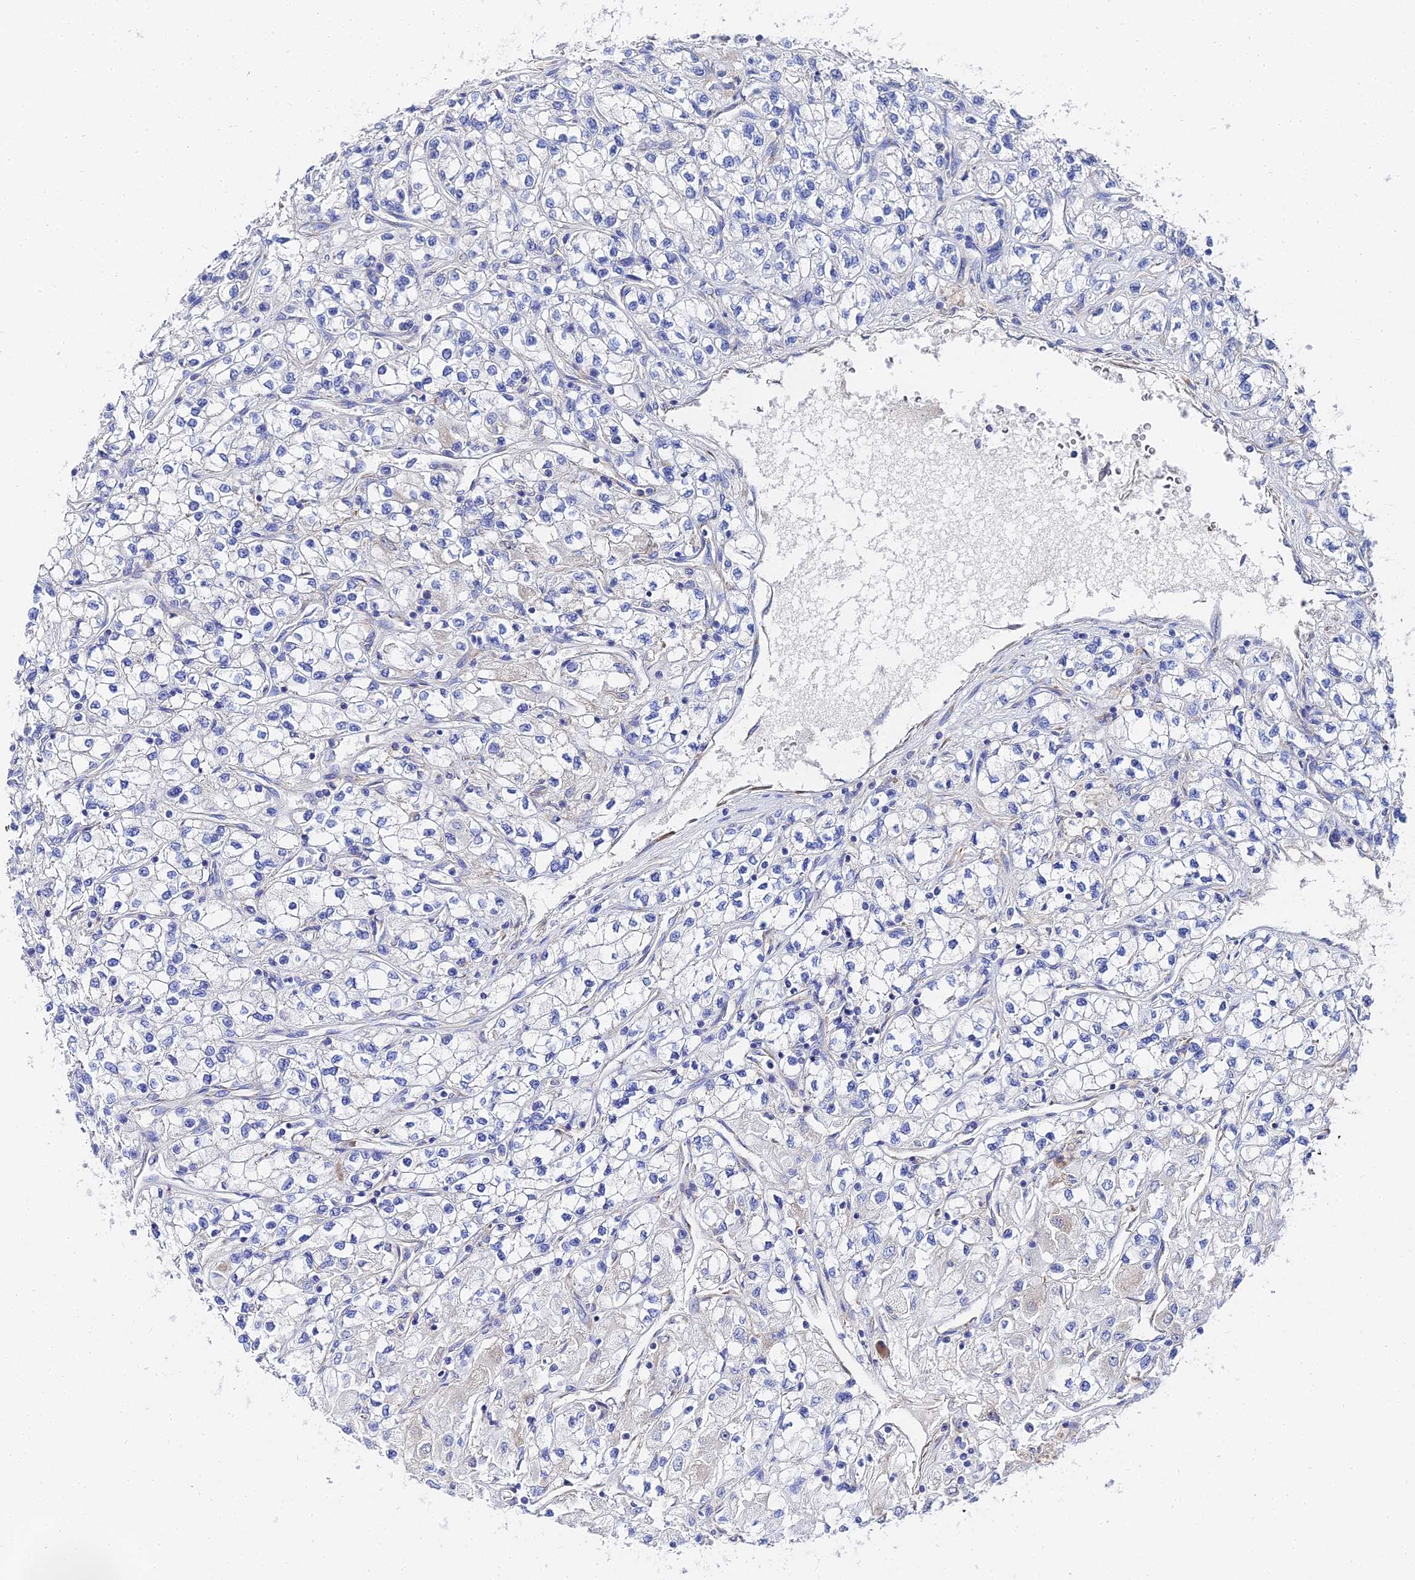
{"staining": {"intensity": "negative", "quantity": "none", "location": "none"}, "tissue": "renal cancer", "cell_type": "Tumor cells", "image_type": "cancer", "snomed": [{"axis": "morphology", "description": "Adenocarcinoma, NOS"}, {"axis": "topography", "description": "Kidney"}], "caption": "Immunohistochemistry of renal adenocarcinoma shows no staining in tumor cells. Nuclei are stained in blue.", "gene": "PTTG1", "patient": {"sex": "male", "age": 80}}